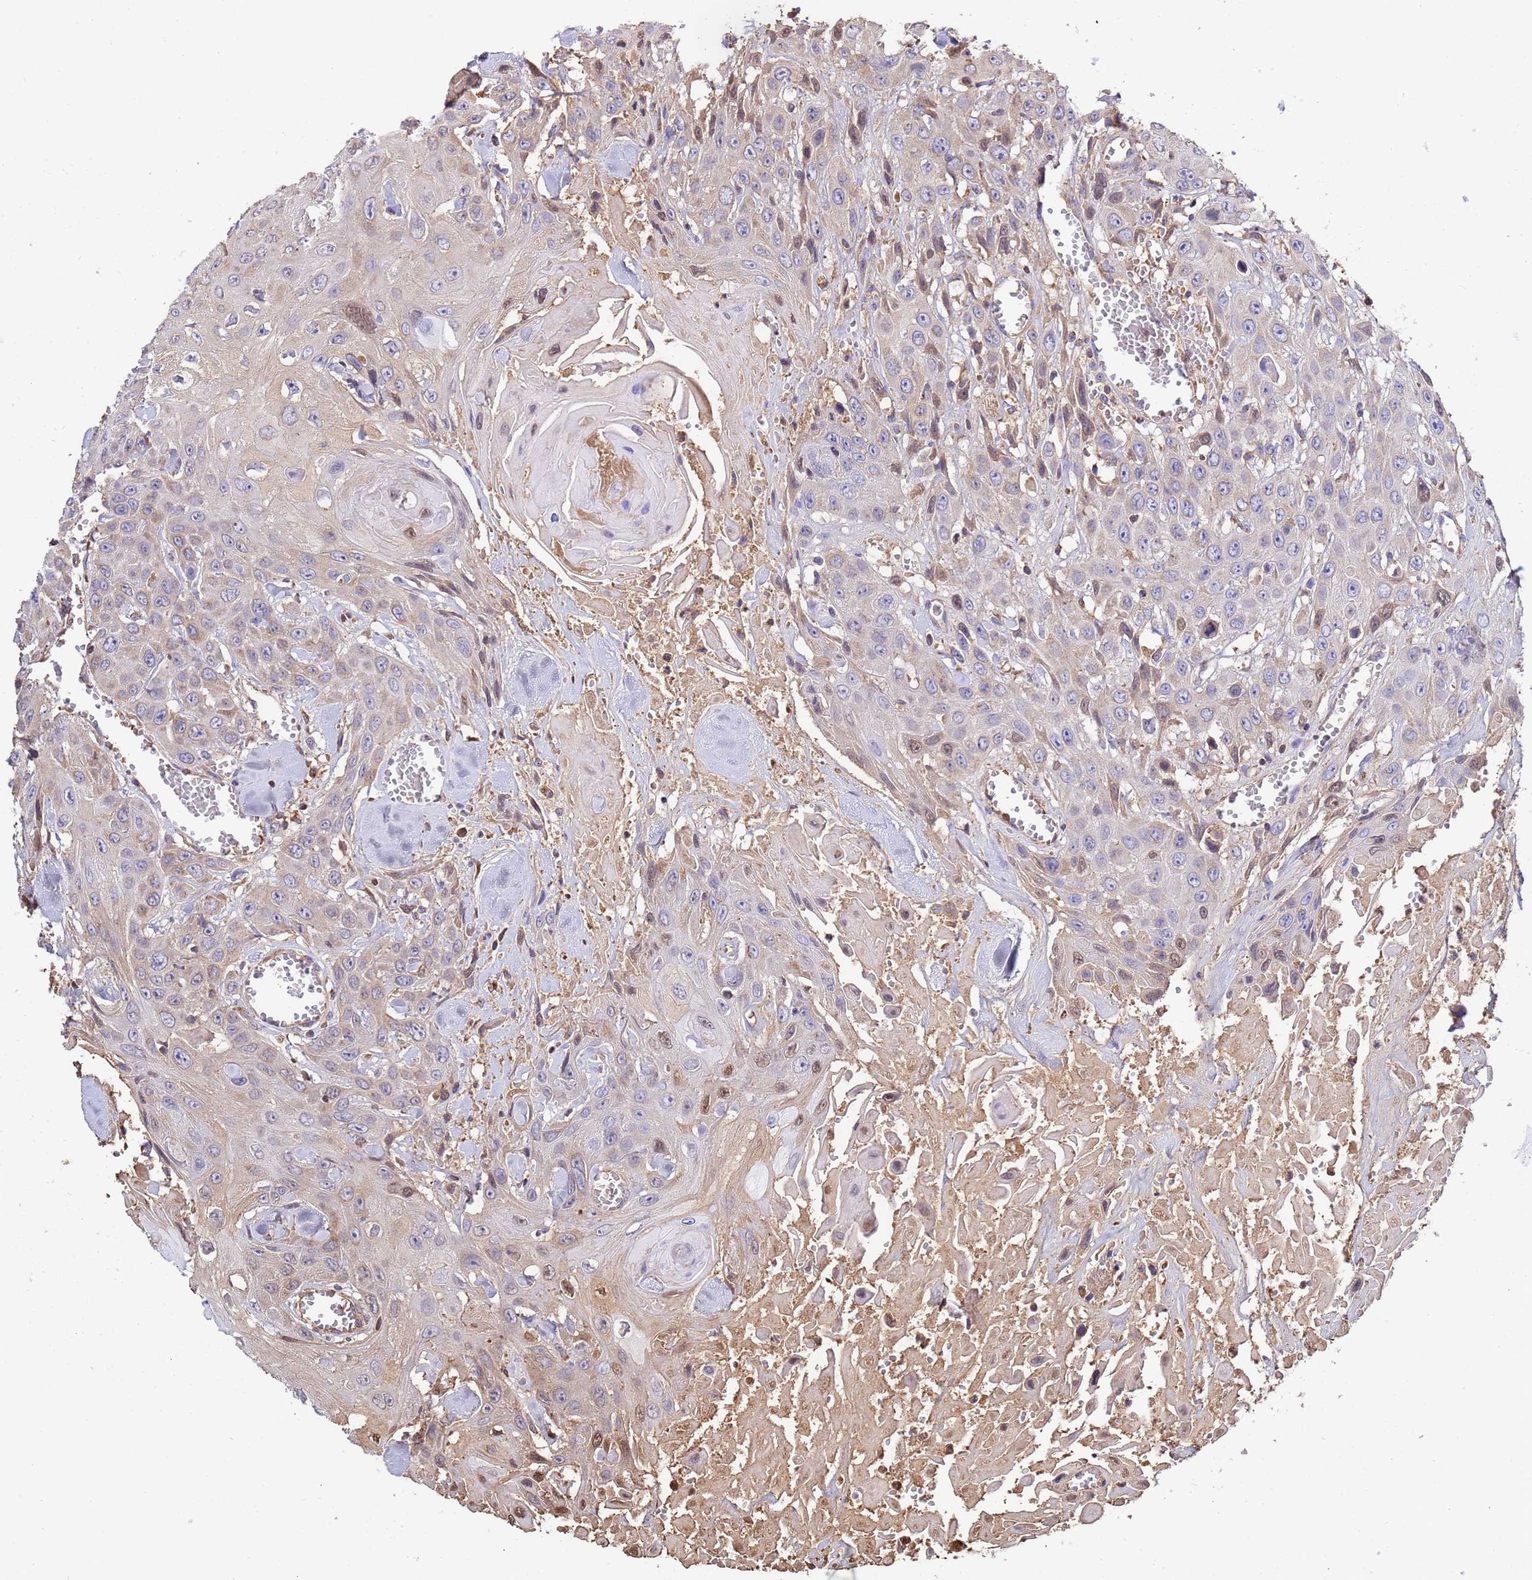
{"staining": {"intensity": "weak", "quantity": "25%-75%", "location": "cytoplasmic/membranous"}, "tissue": "head and neck cancer", "cell_type": "Tumor cells", "image_type": "cancer", "snomed": [{"axis": "morphology", "description": "Squamous cell carcinoma, NOS"}, {"axis": "topography", "description": "Head-Neck"}], "caption": "Head and neck squamous cell carcinoma was stained to show a protein in brown. There is low levels of weak cytoplasmic/membranous staining in about 25%-75% of tumor cells.", "gene": "GLUD1", "patient": {"sex": "male", "age": 81}}